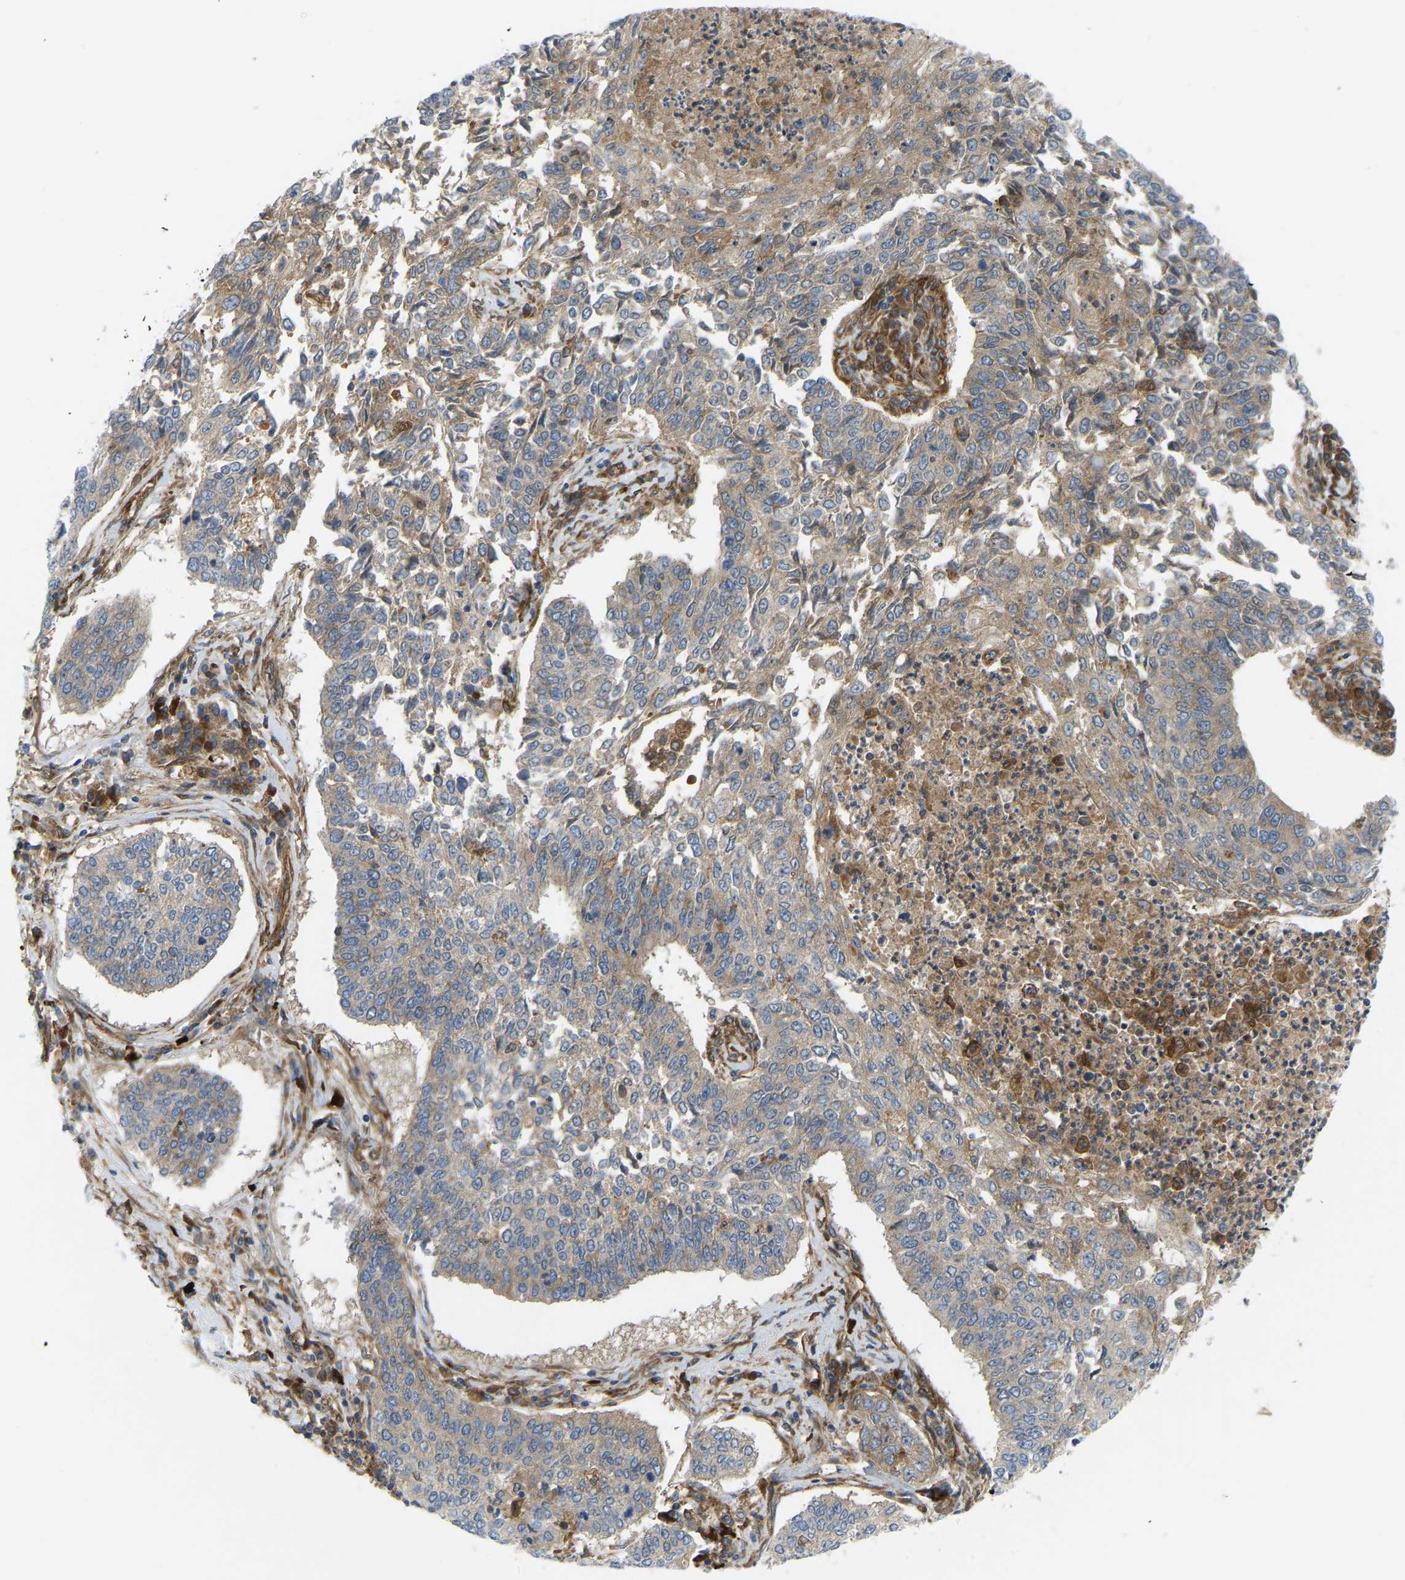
{"staining": {"intensity": "weak", "quantity": "25%-75%", "location": "cytoplasmic/membranous"}, "tissue": "lung cancer", "cell_type": "Tumor cells", "image_type": "cancer", "snomed": [{"axis": "morphology", "description": "Normal tissue, NOS"}, {"axis": "morphology", "description": "Squamous cell carcinoma, NOS"}, {"axis": "topography", "description": "Cartilage tissue"}, {"axis": "topography", "description": "Bronchus"}, {"axis": "topography", "description": "Lung"}], "caption": "A photomicrograph of human lung cancer stained for a protein shows weak cytoplasmic/membranous brown staining in tumor cells. The staining is performed using DAB (3,3'-diaminobenzidine) brown chromogen to label protein expression. The nuclei are counter-stained blue using hematoxylin.", "gene": "PICALM", "patient": {"sex": "female", "age": 49}}